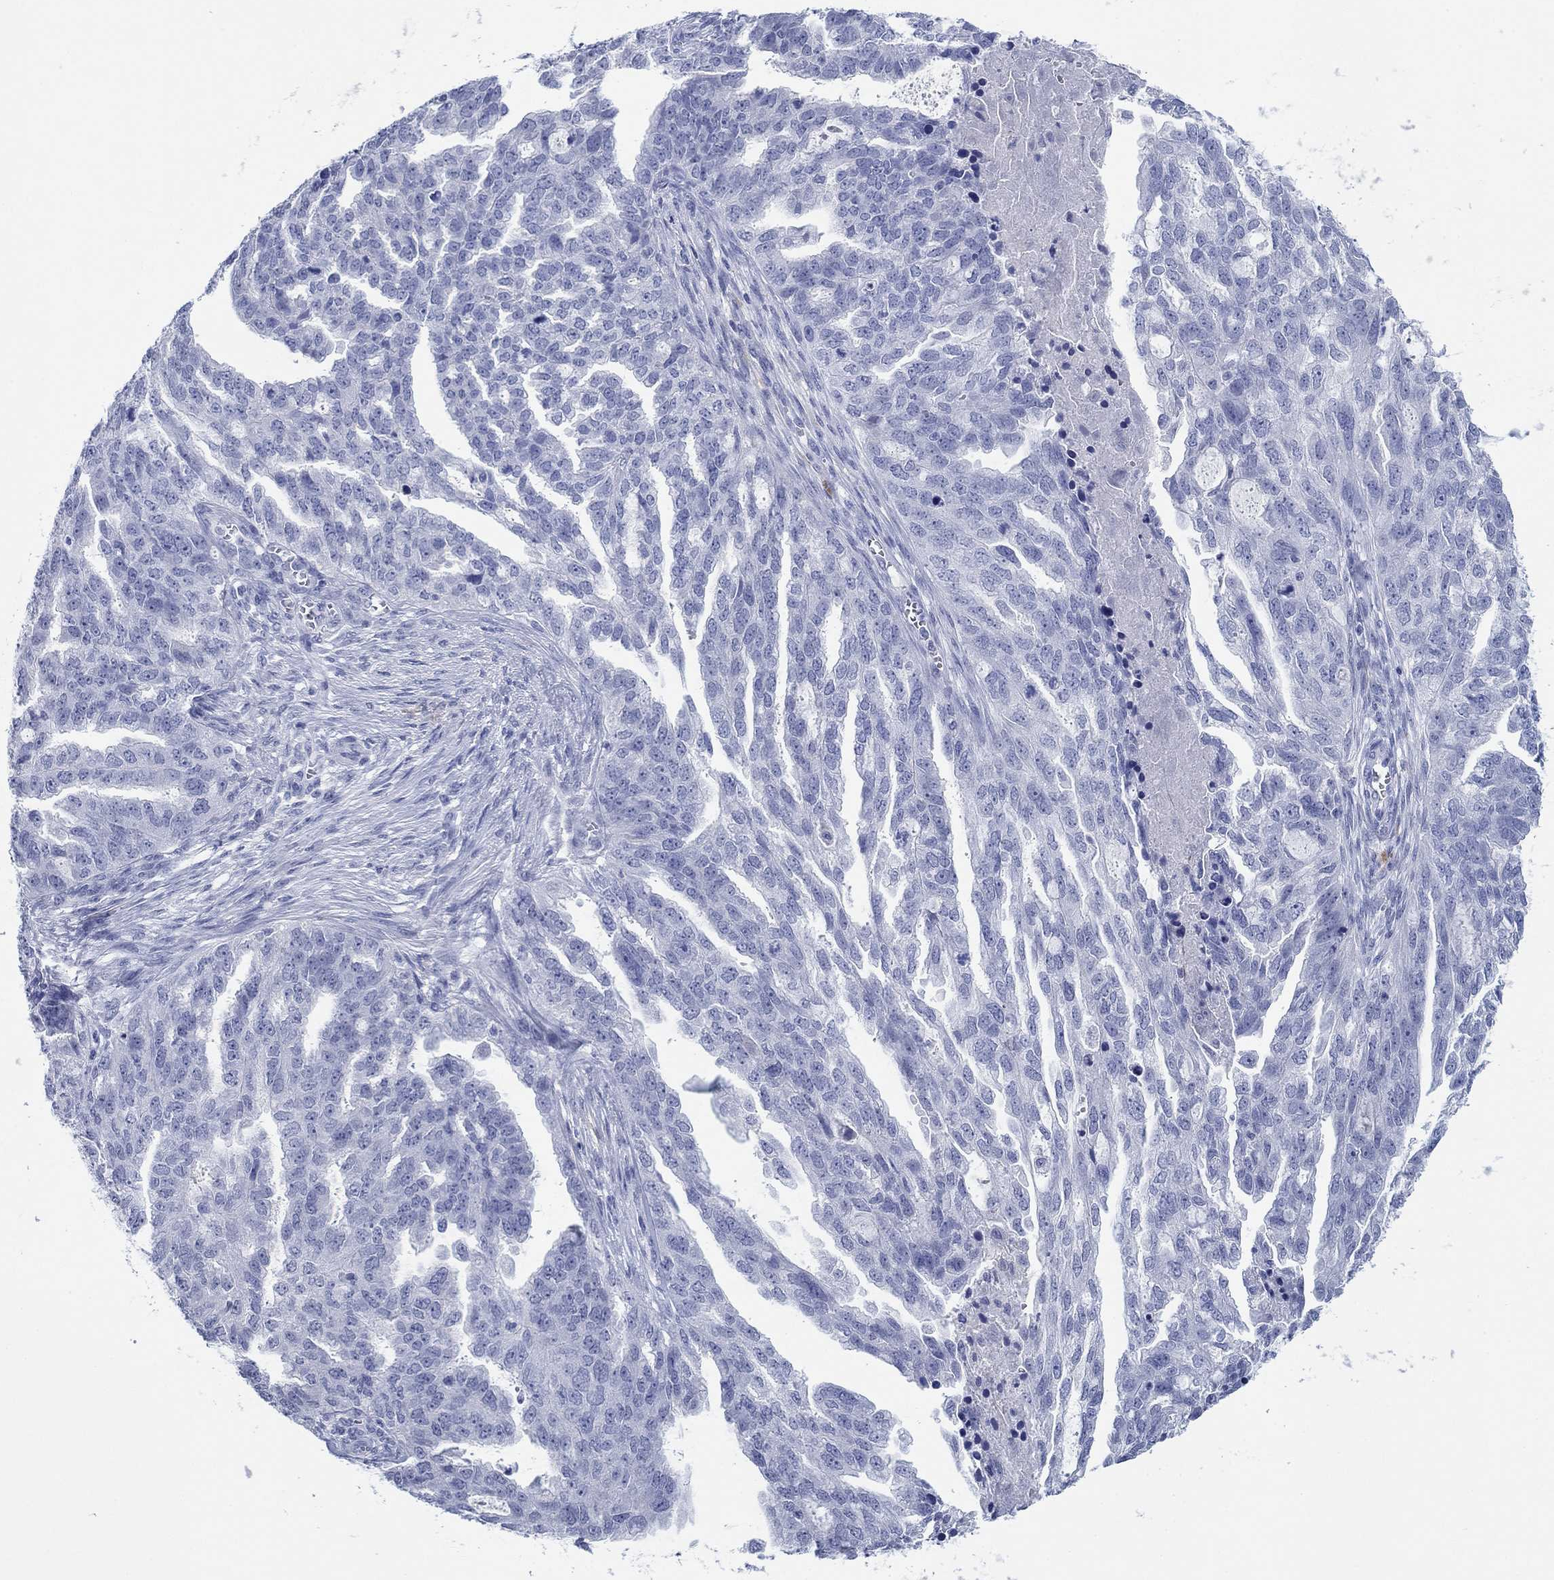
{"staining": {"intensity": "negative", "quantity": "none", "location": "none"}, "tissue": "ovarian cancer", "cell_type": "Tumor cells", "image_type": "cancer", "snomed": [{"axis": "morphology", "description": "Cystadenocarcinoma, serous, NOS"}, {"axis": "topography", "description": "Ovary"}], "caption": "Micrograph shows no protein expression in tumor cells of ovarian serous cystadenocarcinoma tissue. (IHC, brightfield microscopy, high magnification).", "gene": "PDYN", "patient": {"sex": "female", "age": 51}}